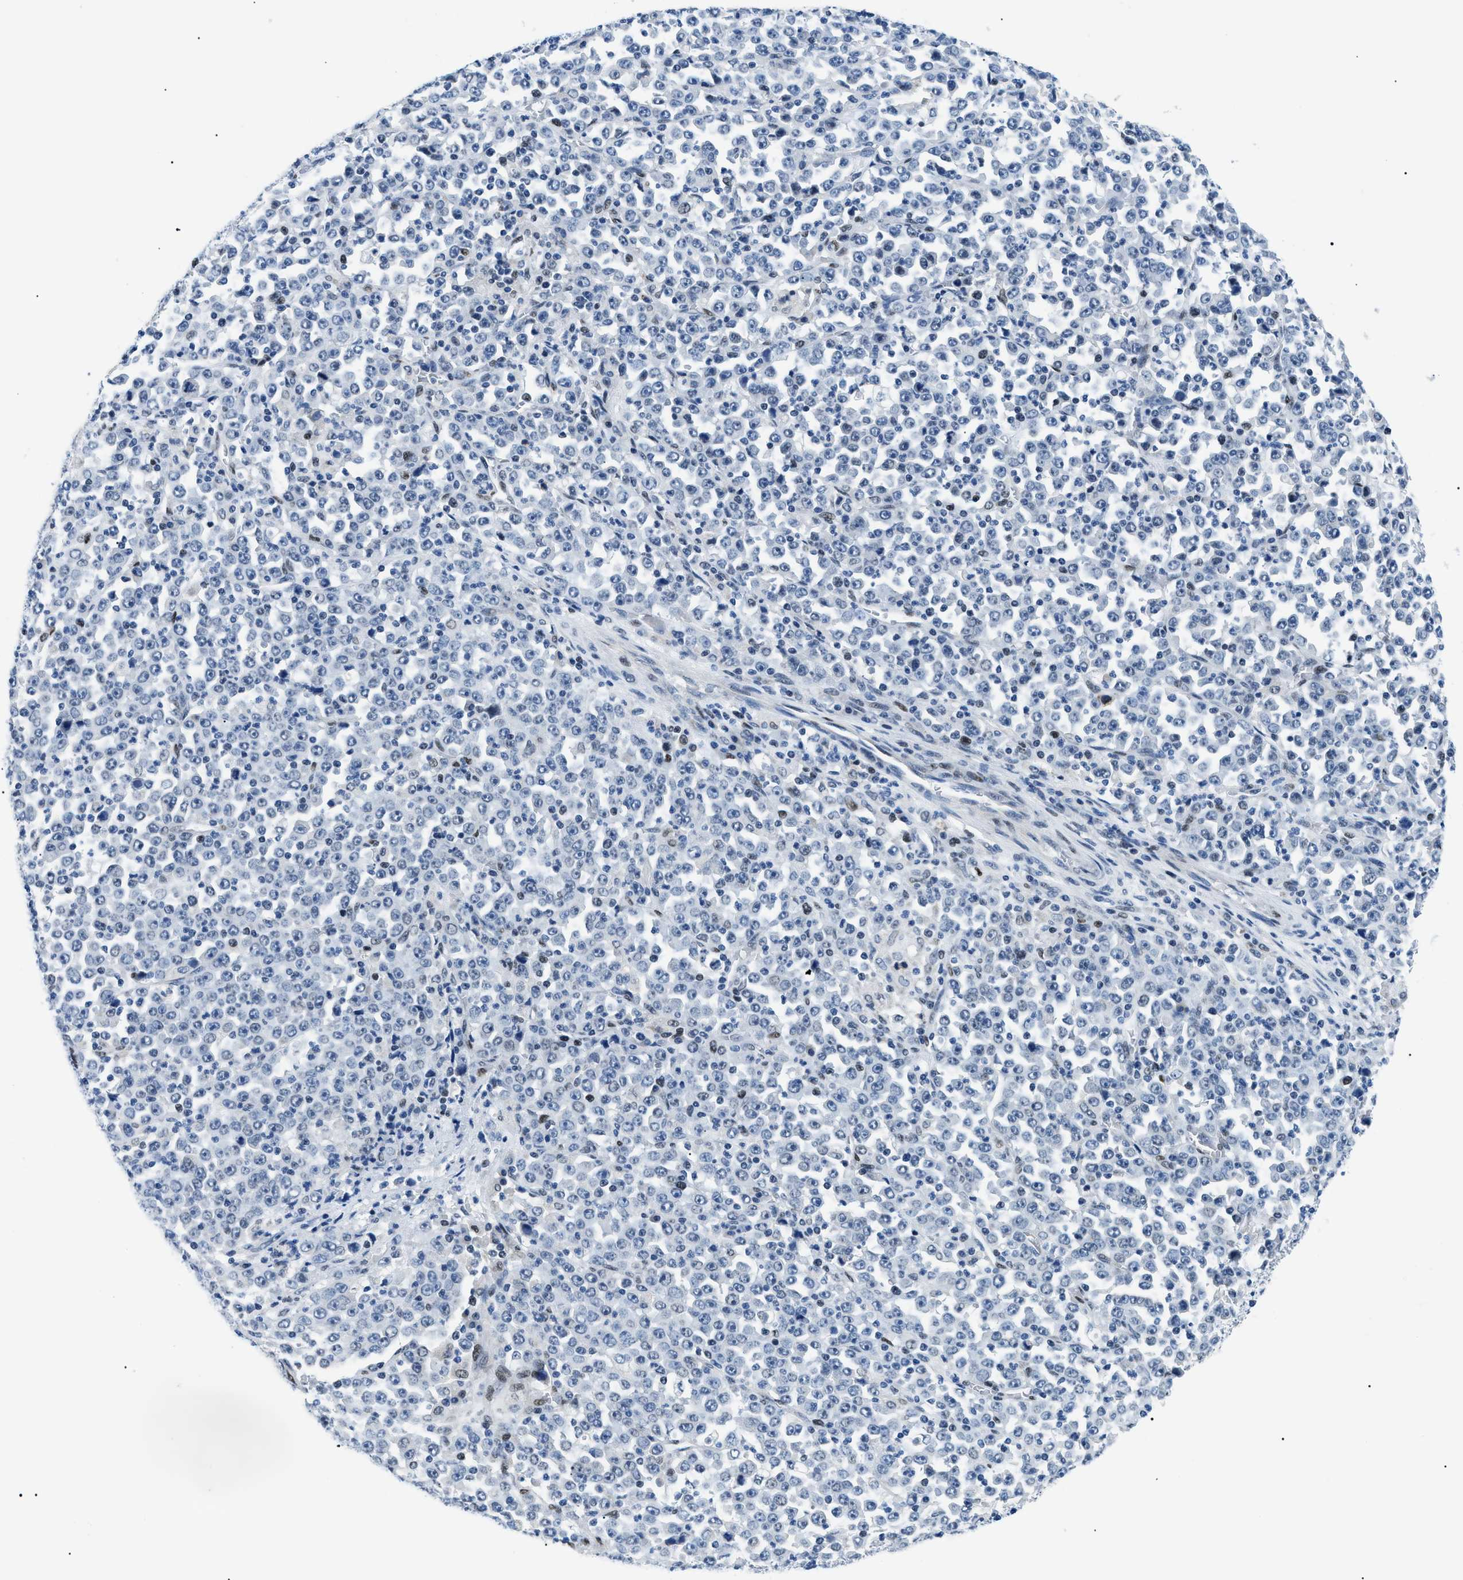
{"staining": {"intensity": "weak", "quantity": "<25%", "location": "nuclear"}, "tissue": "stomach cancer", "cell_type": "Tumor cells", "image_type": "cancer", "snomed": [{"axis": "morphology", "description": "Normal tissue, NOS"}, {"axis": "morphology", "description": "Adenocarcinoma, NOS"}, {"axis": "topography", "description": "Stomach, upper"}, {"axis": "topography", "description": "Stomach"}], "caption": "The image demonstrates no significant staining in tumor cells of adenocarcinoma (stomach). (DAB (3,3'-diaminobenzidine) immunohistochemistry (IHC) visualized using brightfield microscopy, high magnification).", "gene": "SMARCC1", "patient": {"sex": "male", "age": 59}}